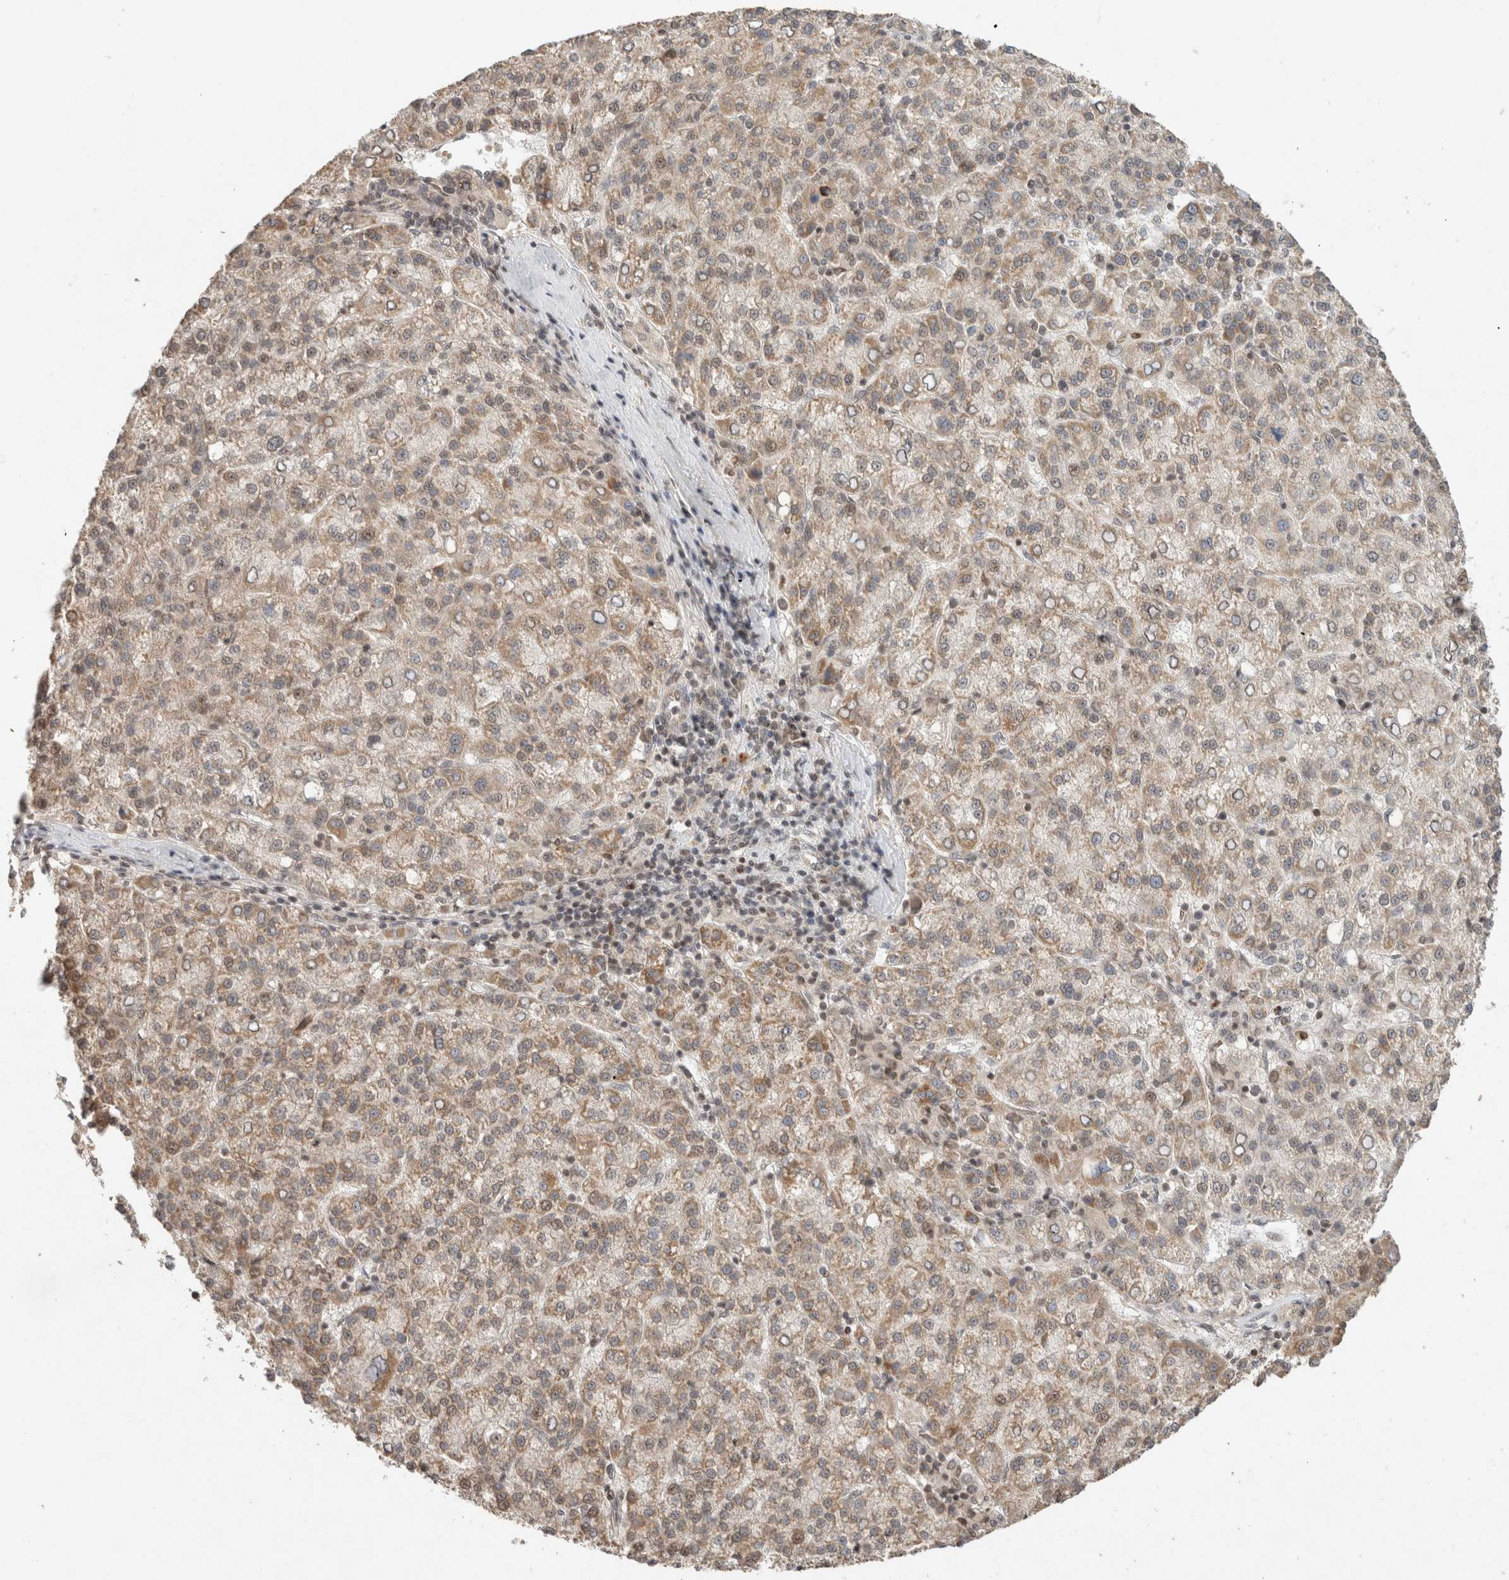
{"staining": {"intensity": "weak", "quantity": ">75%", "location": "cytoplasmic/membranous"}, "tissue": "liver cancer", "cell_type": "Tumor cells", "image_type": "cancer", "snomed": [{"axis": "morphology", "description": "Carcinoma, Hepatocellular, NOS"}, {"axis": "topography", "description": "Liver"}], "caption": "Immunohistochemistry of human liver cancer (hepatocellular carcinoma) reveals low levels of weak cytoplasmic/membranous positivity in approximately >75% of tumor cells.", "gene": "CAAP1", "patient": {"sex": "female", "age": 58}}